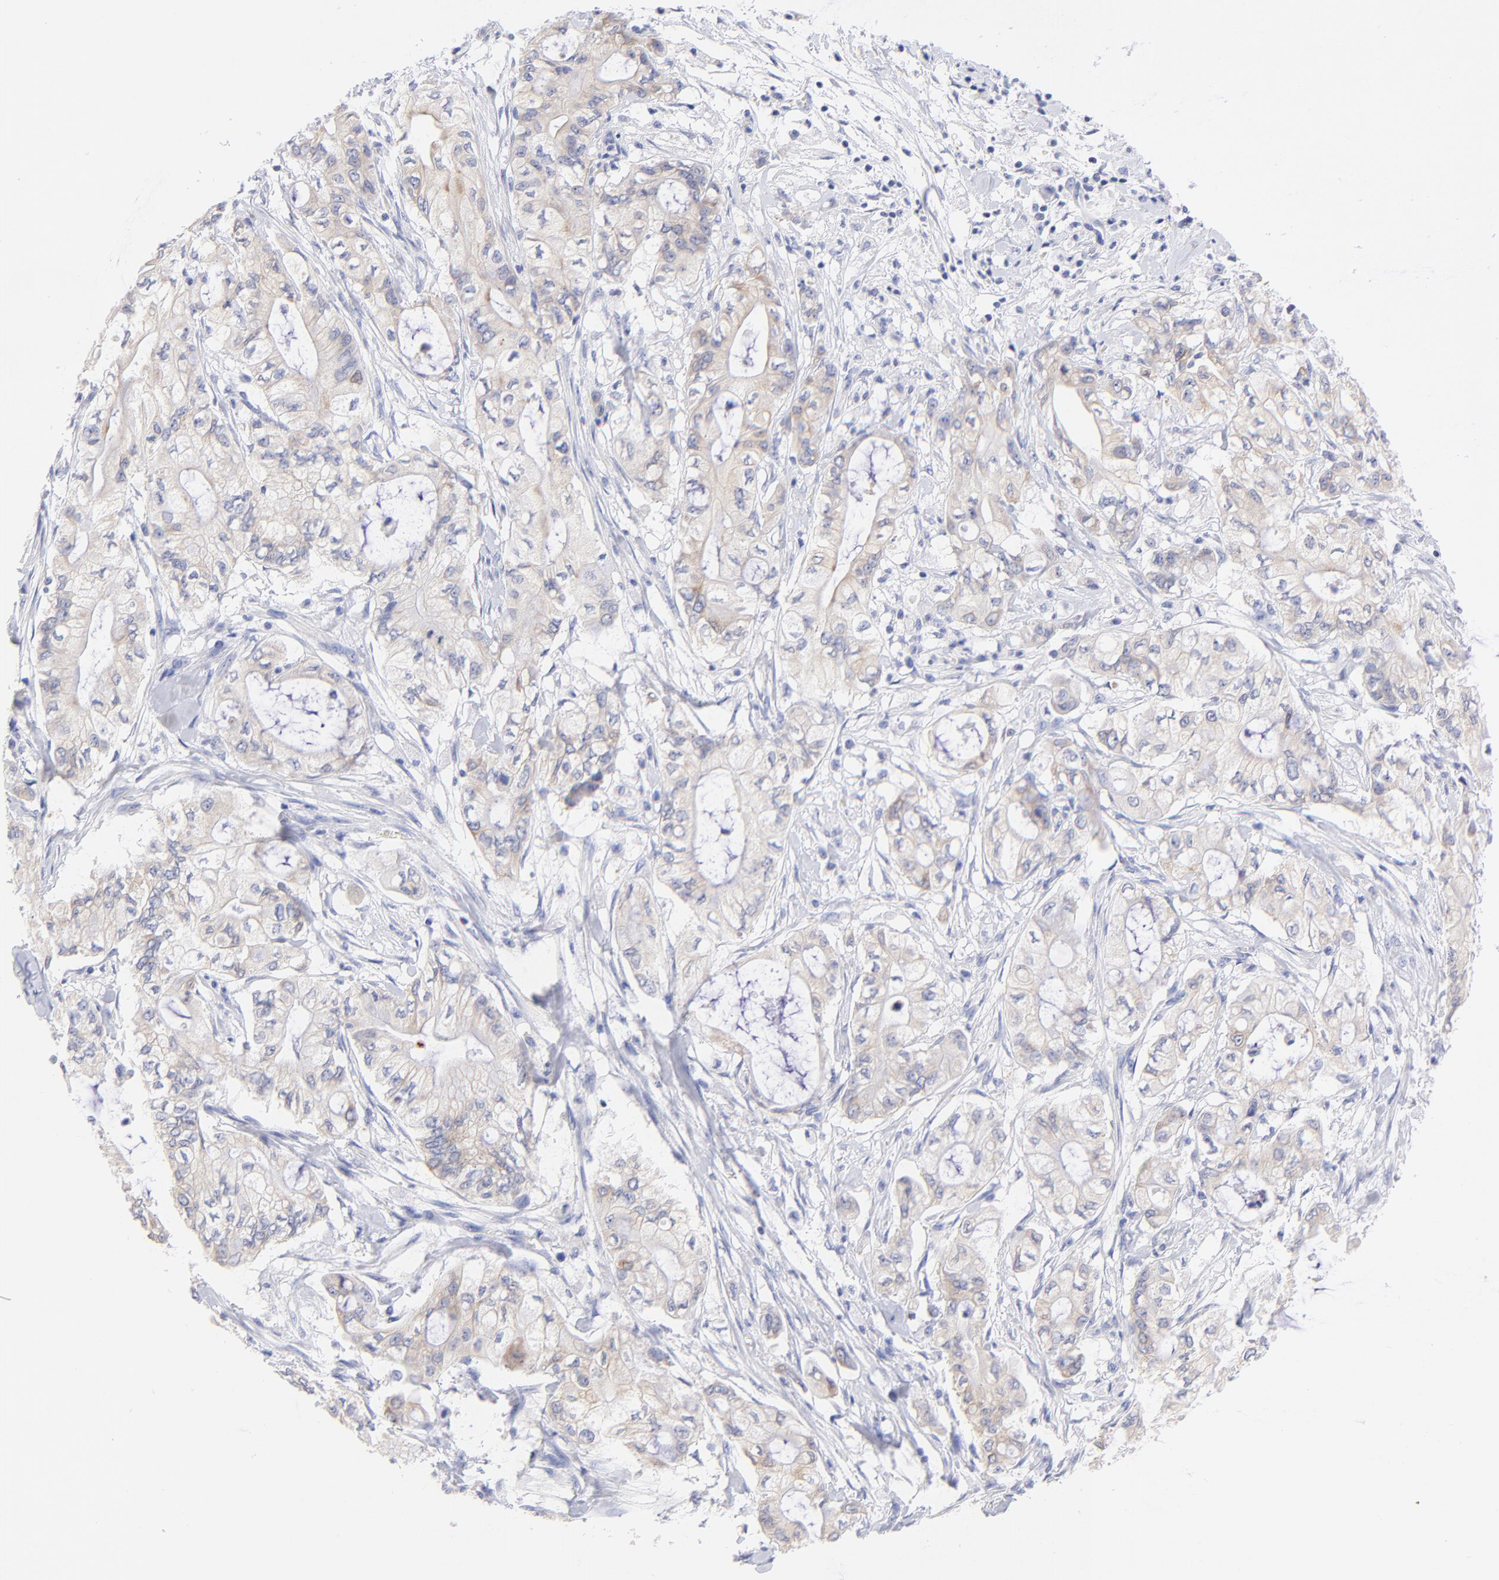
{"staining": {"intensity": "weak", "quantity": "25%-75%", "location": "cytoplasmic/membranous"}, "tissue": "pancreatic cancer", "cell_type": "Tumor cells", "image_type": "cancer", "snomed": [{"axis": "morphology", "description": "Adenocarcinoma, NOS"}, {"axis": "topography", "description": "Pancreas"}], "caption": "Adenocarcinoma (pancreatic) was stained to show a protein in brown. There is low levels of weak cytoplasmic/membranous expression in approximately 25%-75% of tumor cells.", "gene": "EBP", "patient": {"sex": "male", "age": 79}}